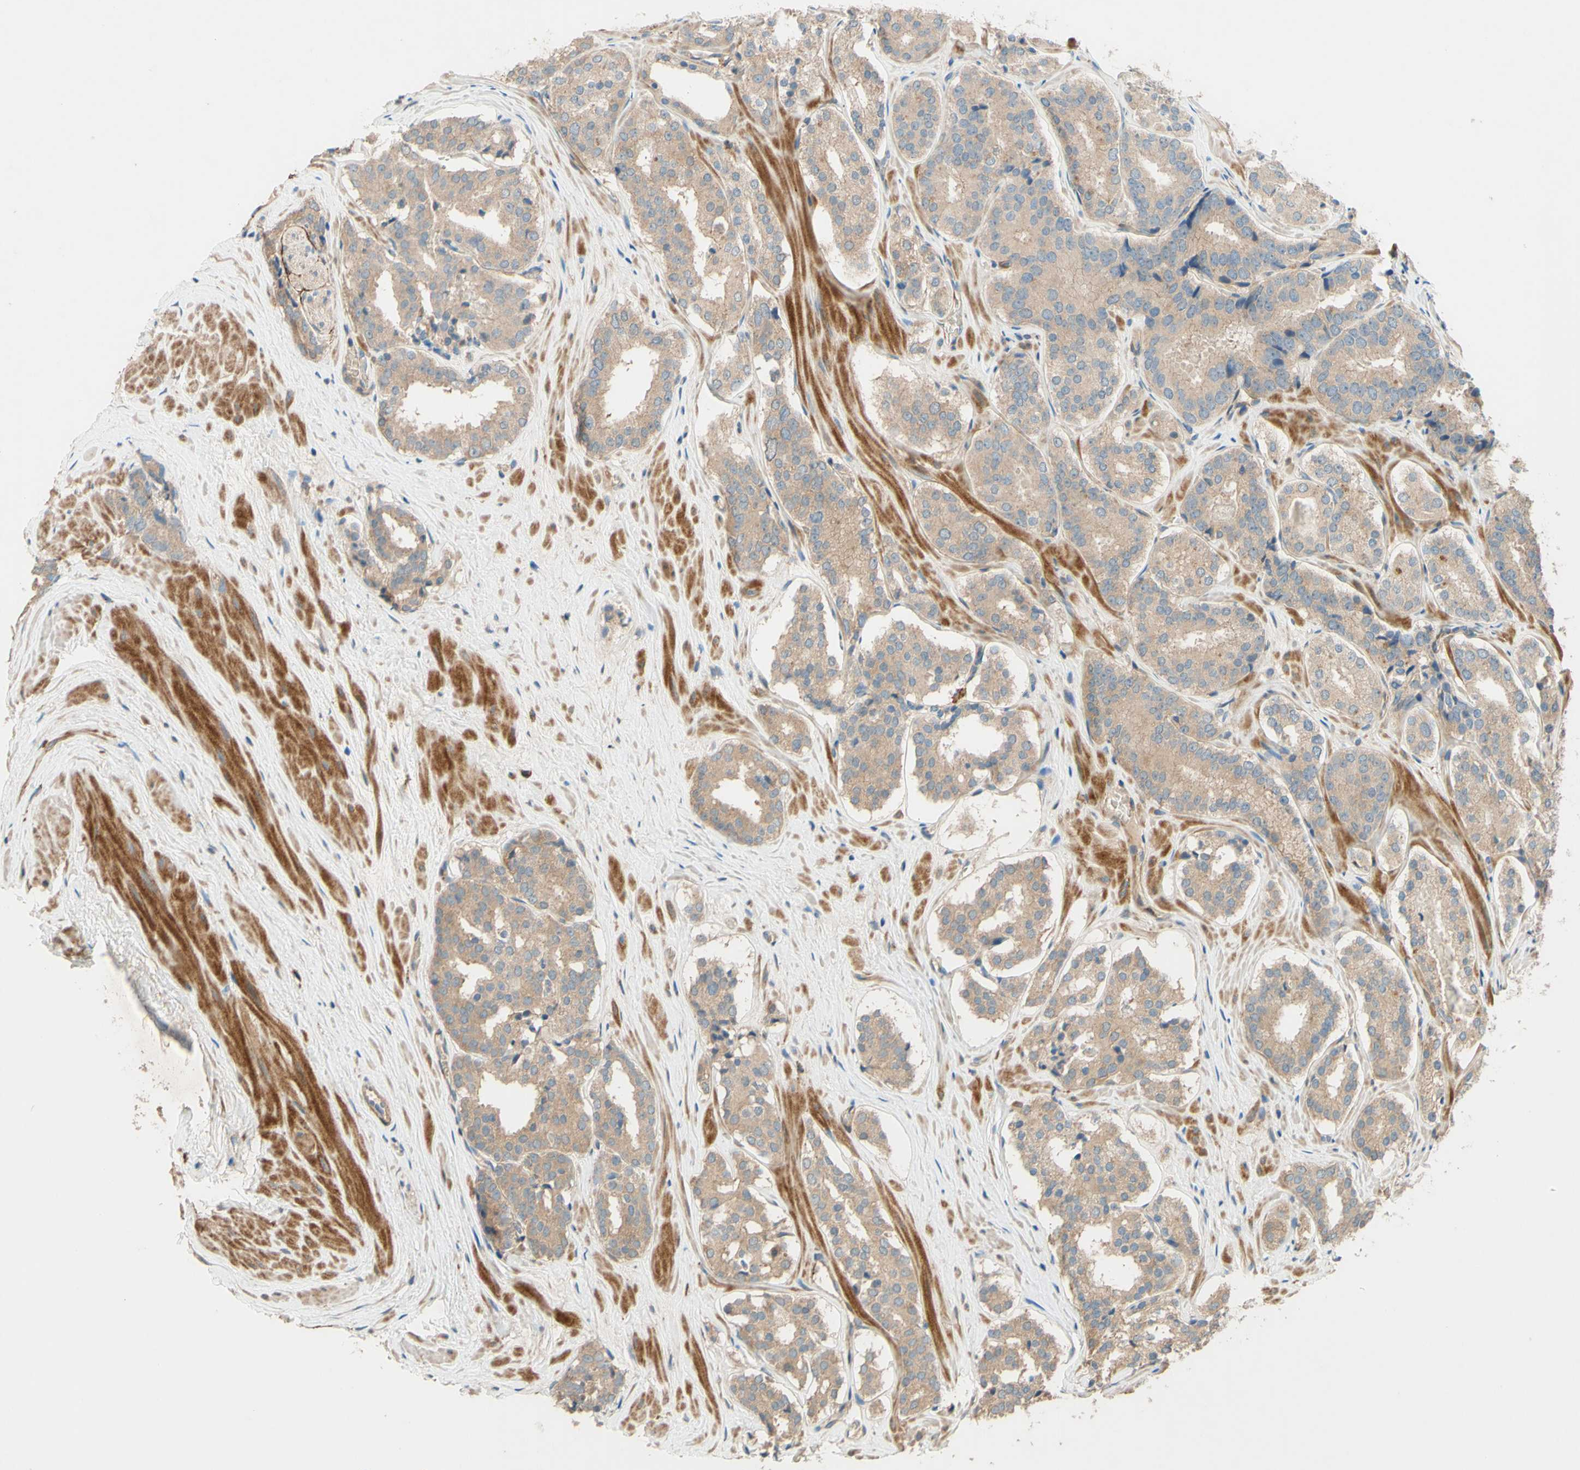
{"staining": {"intensity": "weak", "quantity": ">75%", "location": "cytoplasmic/membranous"}, "tissue": "prostate cancer", "cell_type": "Tumor cells", "image_type": "cancer", "snomed": [{"axis": "morphology", "description": "Adenocarcinoma, High grade"}, {"axis": "topography", "description": "Prostate"}], "caption": "Tumor cells display low levels of weak cytoplasmic/membranous positivity in approximately >75% of cells in human prostate adenocarcinoma (high-grade). The staining was performed using DAB (3,3'-diaminobenzidine) to visualize the protein expression in brown, while the nuclei were stained in blue with hematoxylin (Magnification: 20x).", "gene": "ADAM17", "patient": {"sex": "male", "age": 60}}